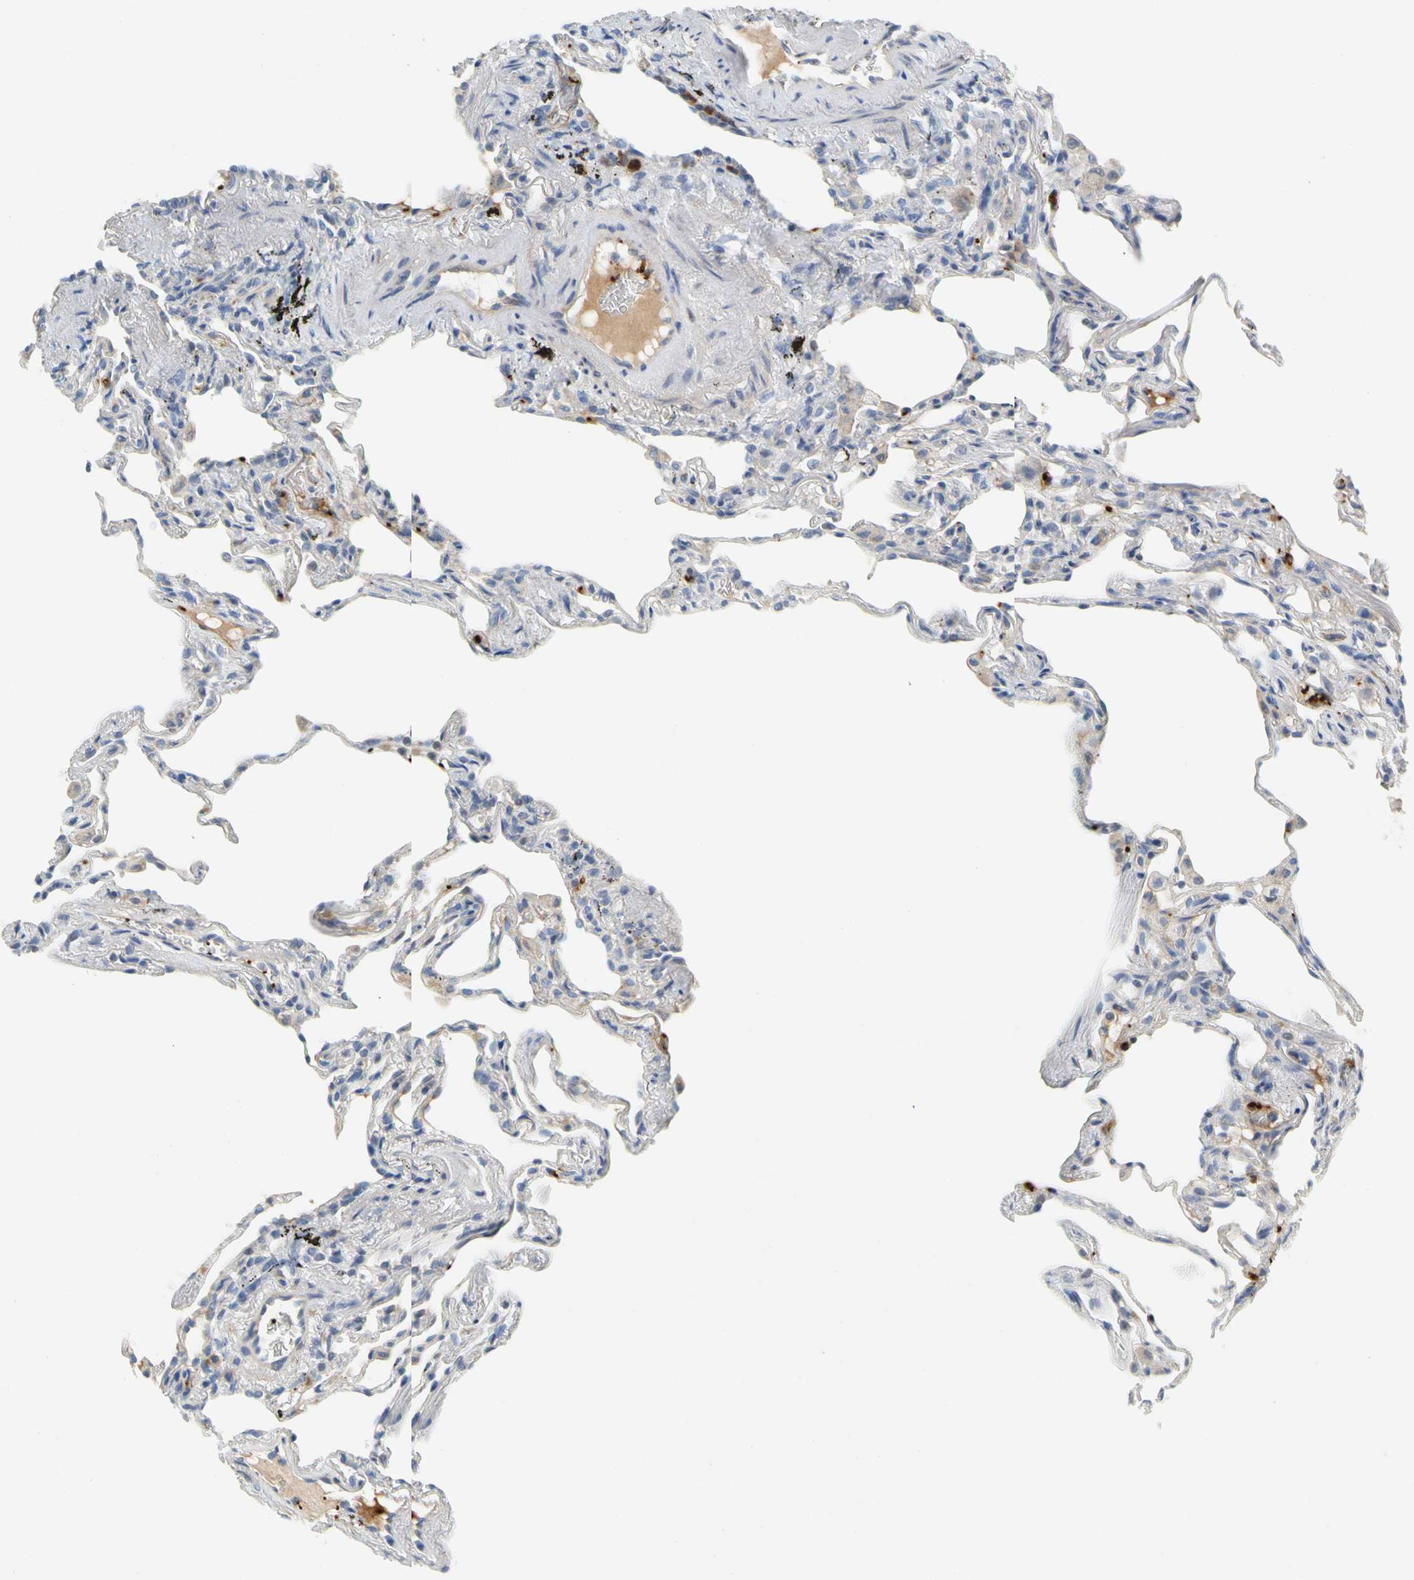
{"staining": {"intensity": "weak", "quantity": "<25%", "location": "cytoplasmic/membranous"}, "tissue": "lung", "cell_type": "Alveolar cells", "image_type": "normal", "snomed": [{"axis": "morphology", "description": "Normal tissue, NOS"}, {"axis": "morphology", "description": "Inflammation, NOS"}, {"axis": "topography", "description": "Lung"}], "caption": "Lung stained for a protein using immunohistochemistry (IHC) shows no expression alveolar cells.", "gene": "ENSG00000288796", "patient": {"sex": "male", "age": 69}}